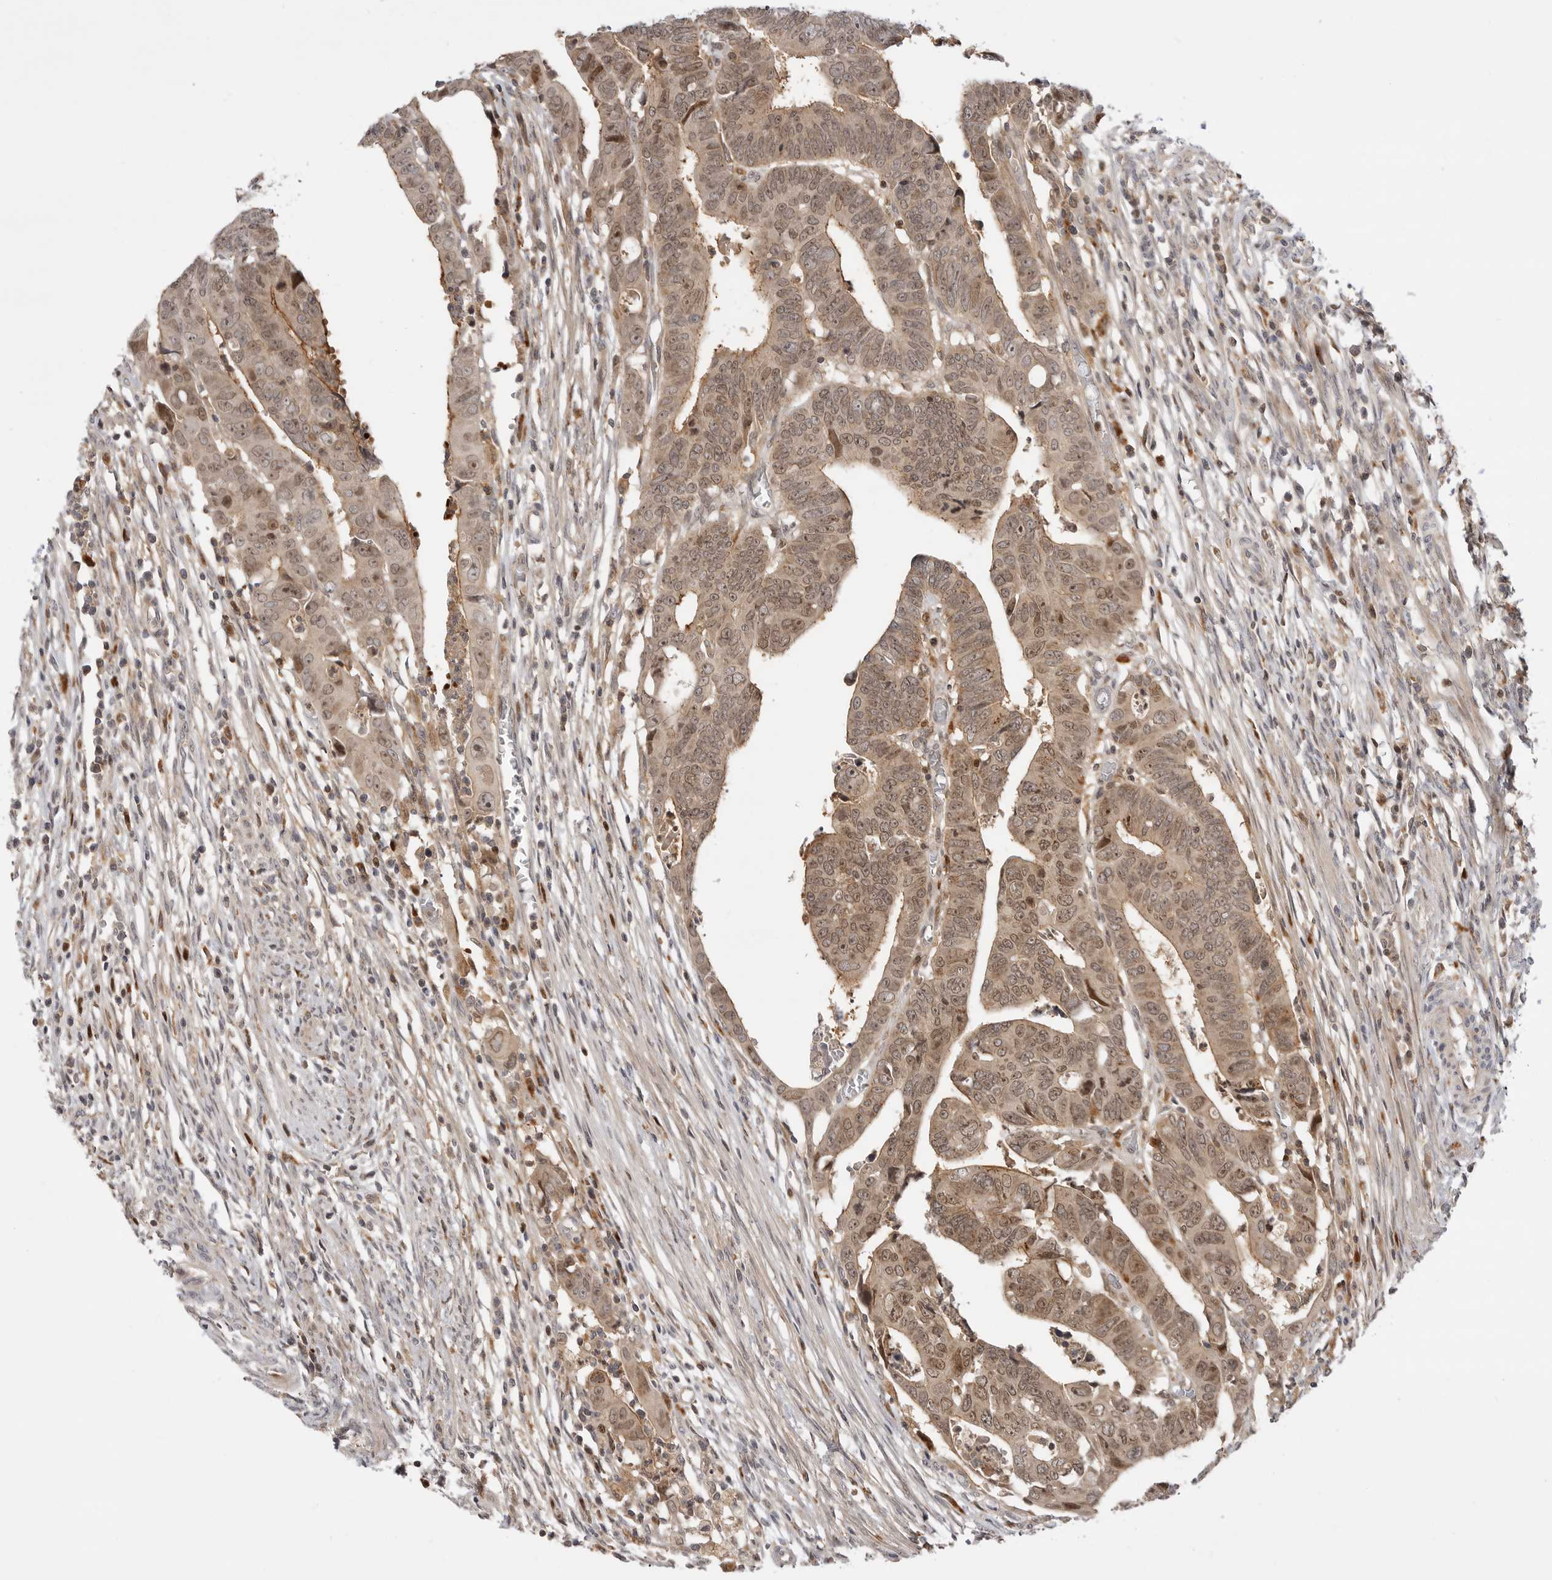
{"staining": {"intensity": "moderate", "quantity": ">75%", "location": "cytoplasmic/membranous,nuclear"}, "tissue": "colorectal cancer", "cell_type": "Tumor cells", "image_type": "cancer", "snomed": [{"axis": "morphology", "description": "Adenocarcinoma, NOS"}, {"axis": "topography", "description": "Rectum"}], "caption": "Human colorectal cancer (adenocarcinoma) stained with a brown dye exhibits moderate cytoplasmic/membranous and nuclear positive positivity in about >75% of tumor cells.", "gene": "CSNK1G3", "patient": {"sex": "female", "age": 65}}